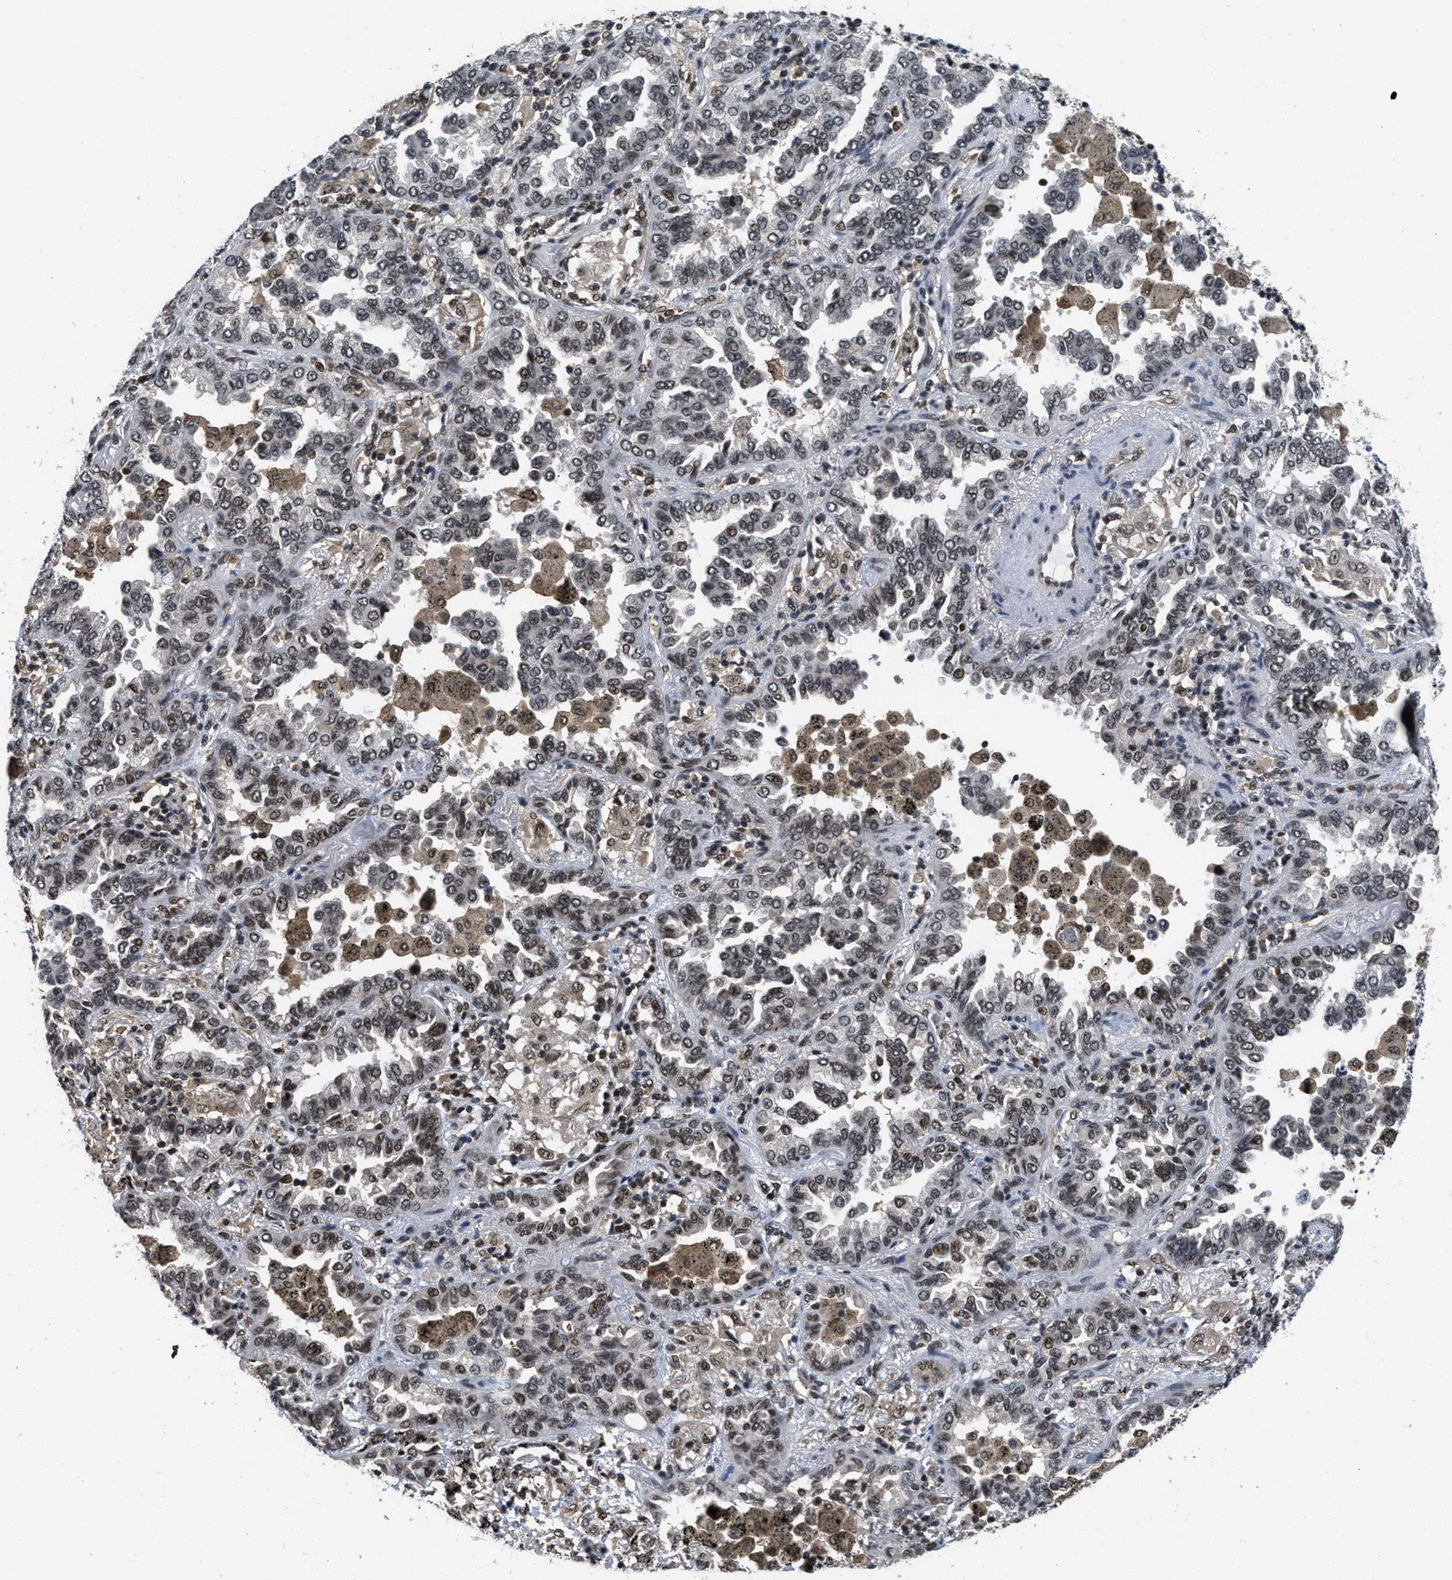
{"staining": {"intensity": "weak", "quantity": ">75%", "location": "nuclear"}, "tissue": "lung cancer", "cell_type": "Tumor cells", "image_type": "cancer", "snomed": [{"axis": "morphology", "description": "Normal tissue, NOS"}, {"axis": "morphology", "description": "Adenocarcinoma, NOS"}, {"axis": "topography", "description": "Lung"}], "caption": "Protein expression analysis of lung cancer exhibits weak nuclear staining in approximately >75% of tumor cells.", "gene": "CUL4B", "patient": {"sex": "male", "age": 59}}